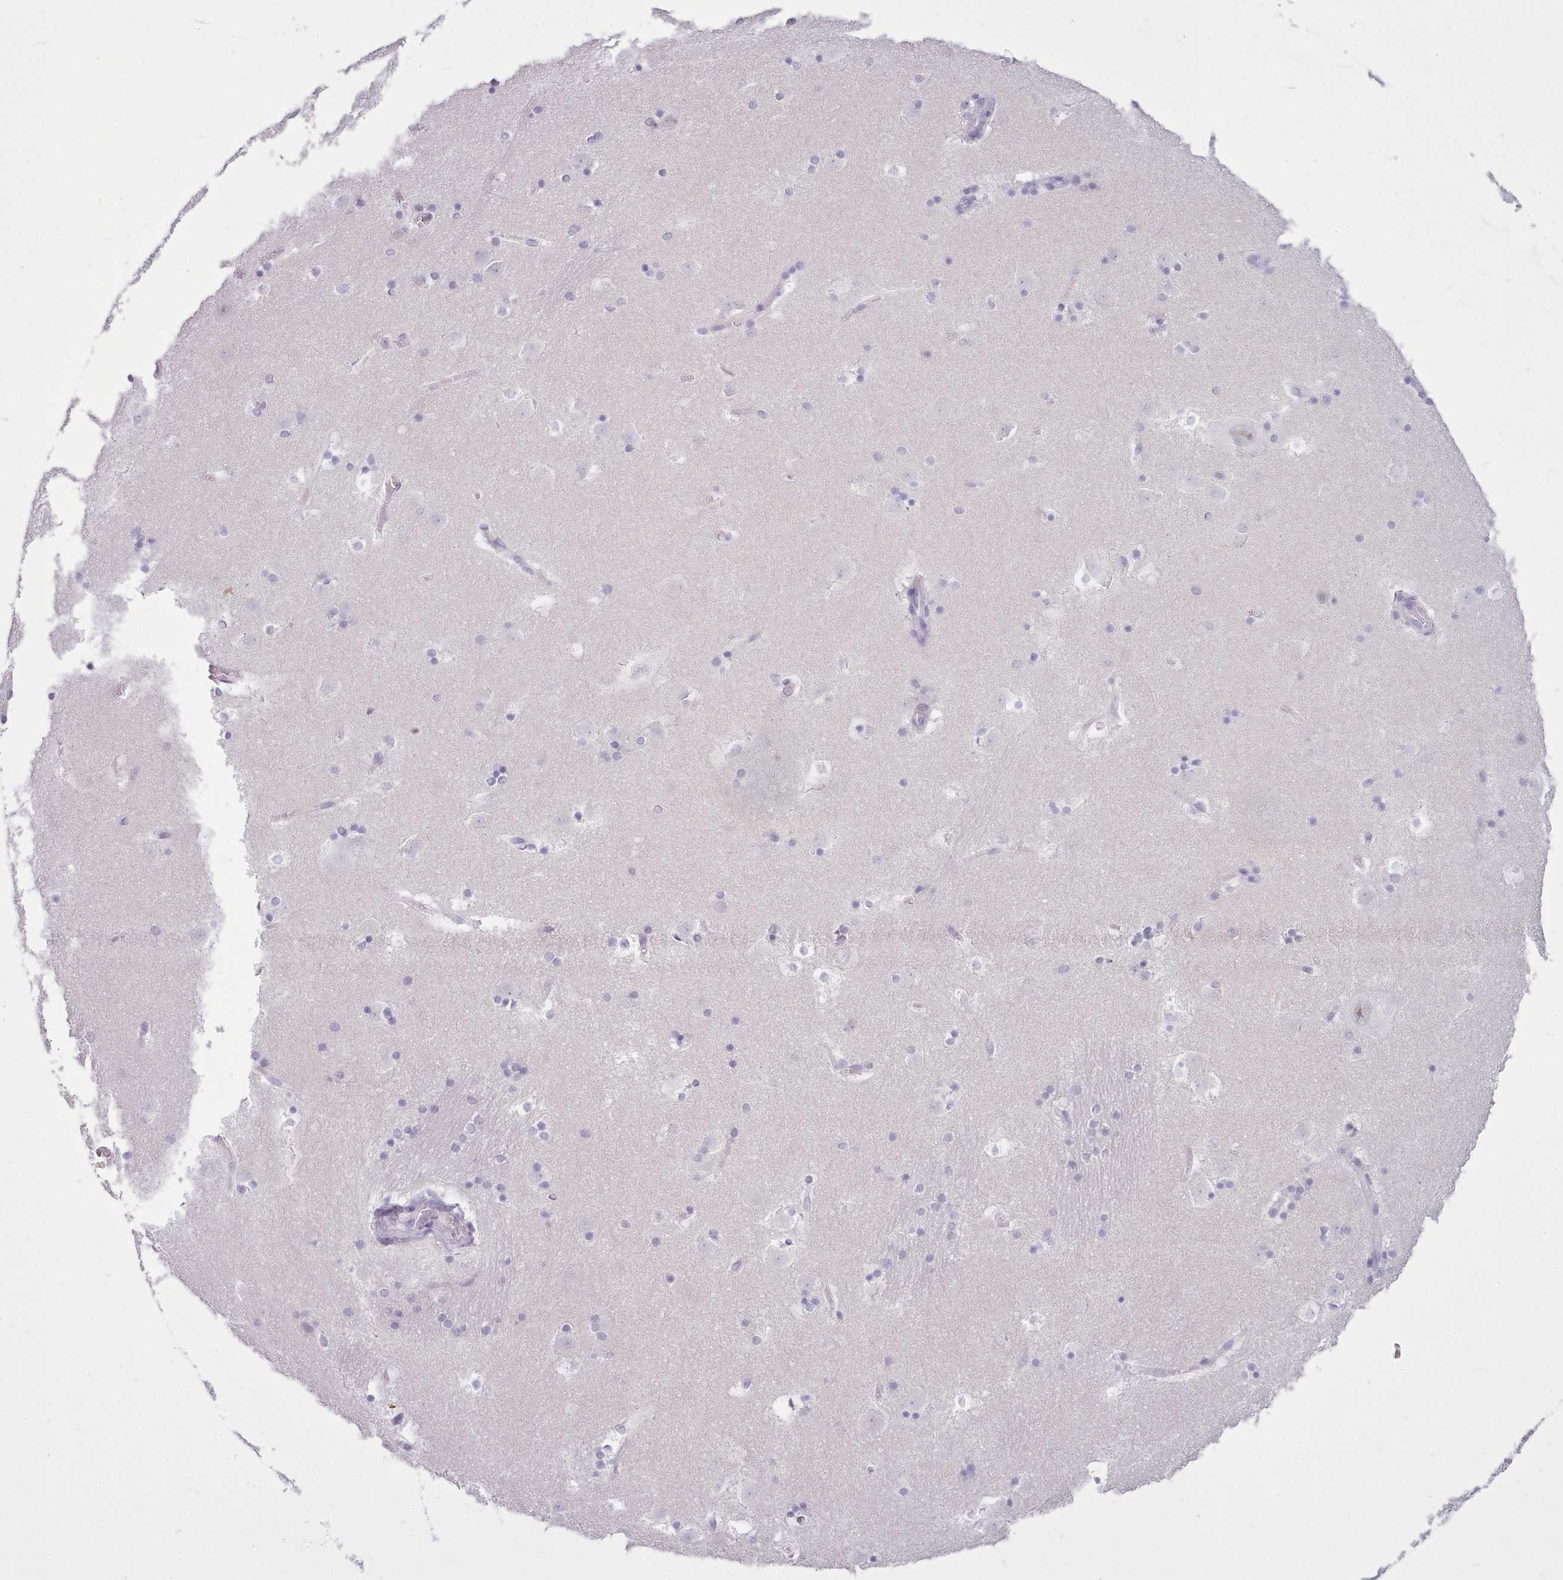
{"staining": {"intensity": "negative", "quantity": "none", "location": "none"}, "tissue": "caudate", "cell_type": "Glial cells", "image_type": "normal", "snomed": [{"axis": "morphology", "description": "Normal tissue, NOS"}, {"axis": "topography", "description": "Lateral ventricle wall"}], "caption": "Immunohistochemical staining of benign caudate displays no significant positivity in glial cells.", "gene": "FBXO48", "patient": {"sex": "male", "age": 45}}